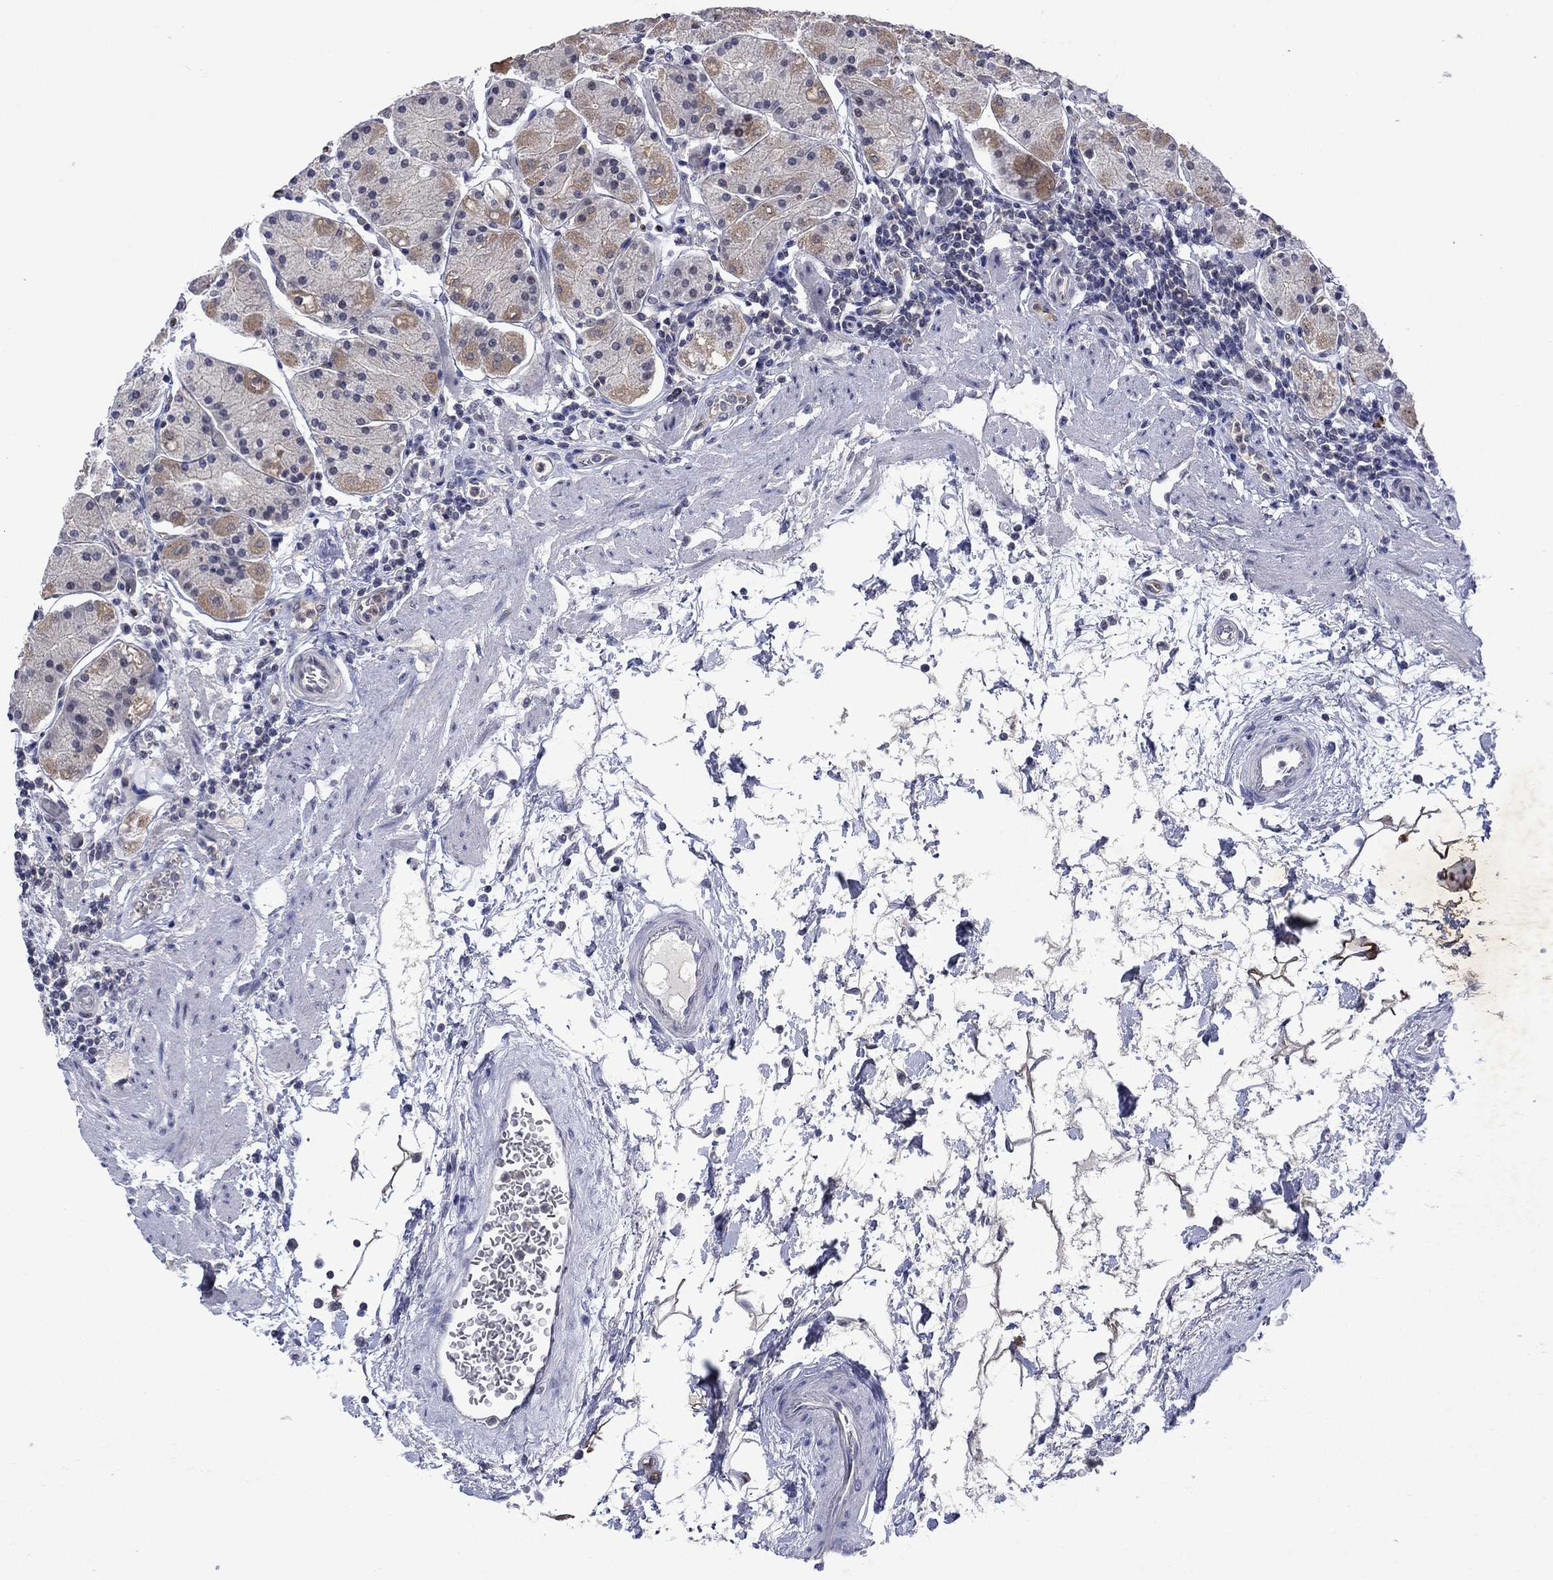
{"staining": {"intensity": "moderate", "quantity": "<25%", "location": "cytoplasmic/membranous"}, "tissue": "stomach", "cell_type": "Glandular cells", "image_type": "normal", "snomed": [{"axis": "morphology", "description": "Normal tissue, NOS"}, {"axis": "topography", "description": "Stomach"}], "caption": "A low amount of moderate cytoplasmic/membranous expression is present in approximately <25% of glandular cells in benign stomach. The protein of interest is stained brown, and the nuclei are stained in blue (DAB (3,3'-diaminobenzidine) IHC with brightfield microscopy, high magnification).", "gene": "AGL", "patient": {"sex": "male", "age": 54}}